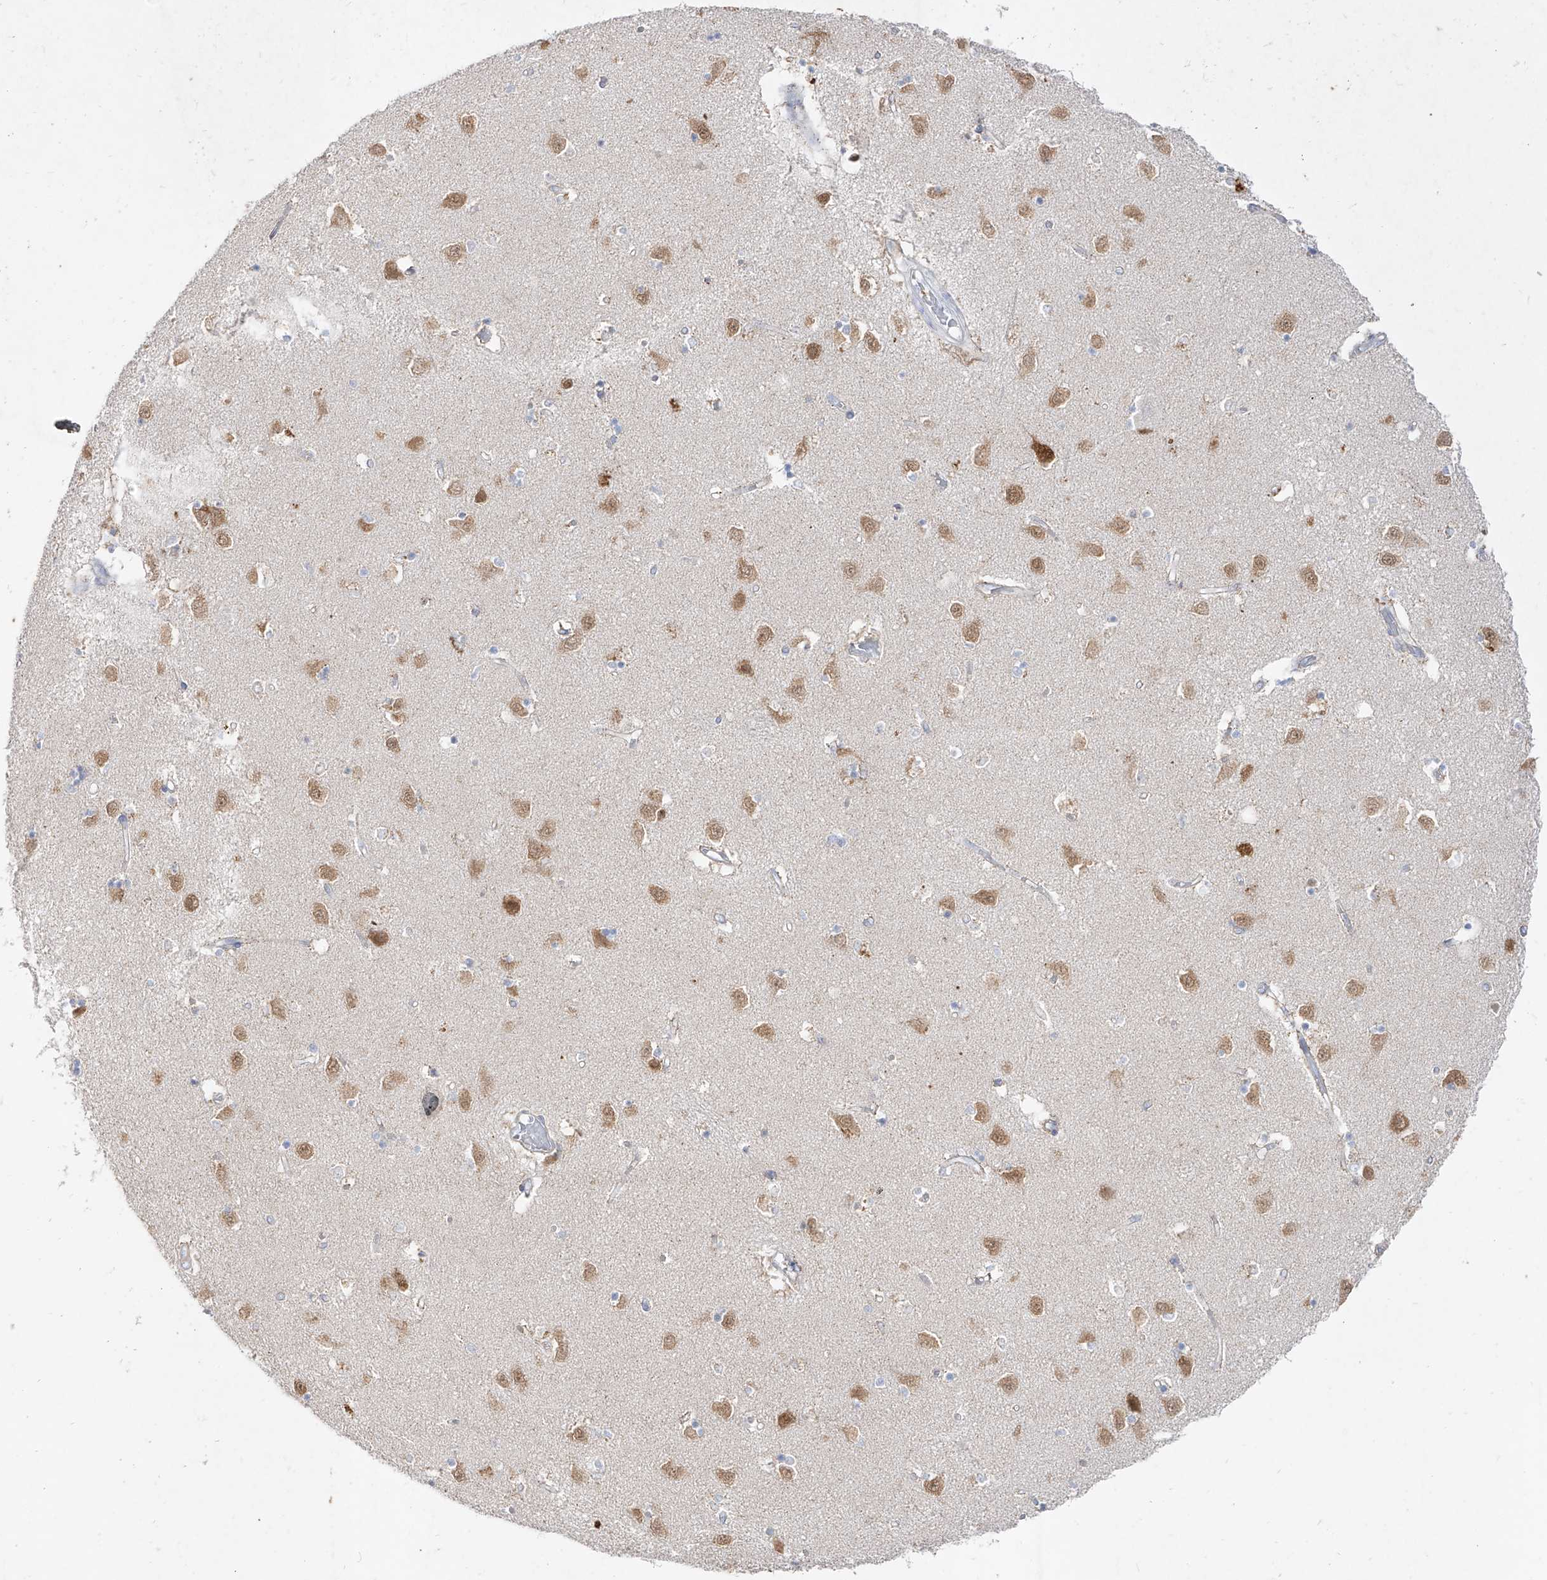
{"staining": {"intensity": "negative", "quantity": "none", "location": "none"}, "tissue": "caudate", "cell_type": "Glial cells", "image_type": "normal", "snomed": [{"axis": "morphology", "description": "Normal tissue, NOS"}, {"axis": "topography", "description": "Lateral ventricle wall"}], "caption": "Immunohistochemistry (IHC) photomicrograph of normal caudate: human caudate stained with DAB exhibits no significant protein staining in glial cells.", "gene": "RBFOX3", "patient": {"sex": "male", "age": 45}}